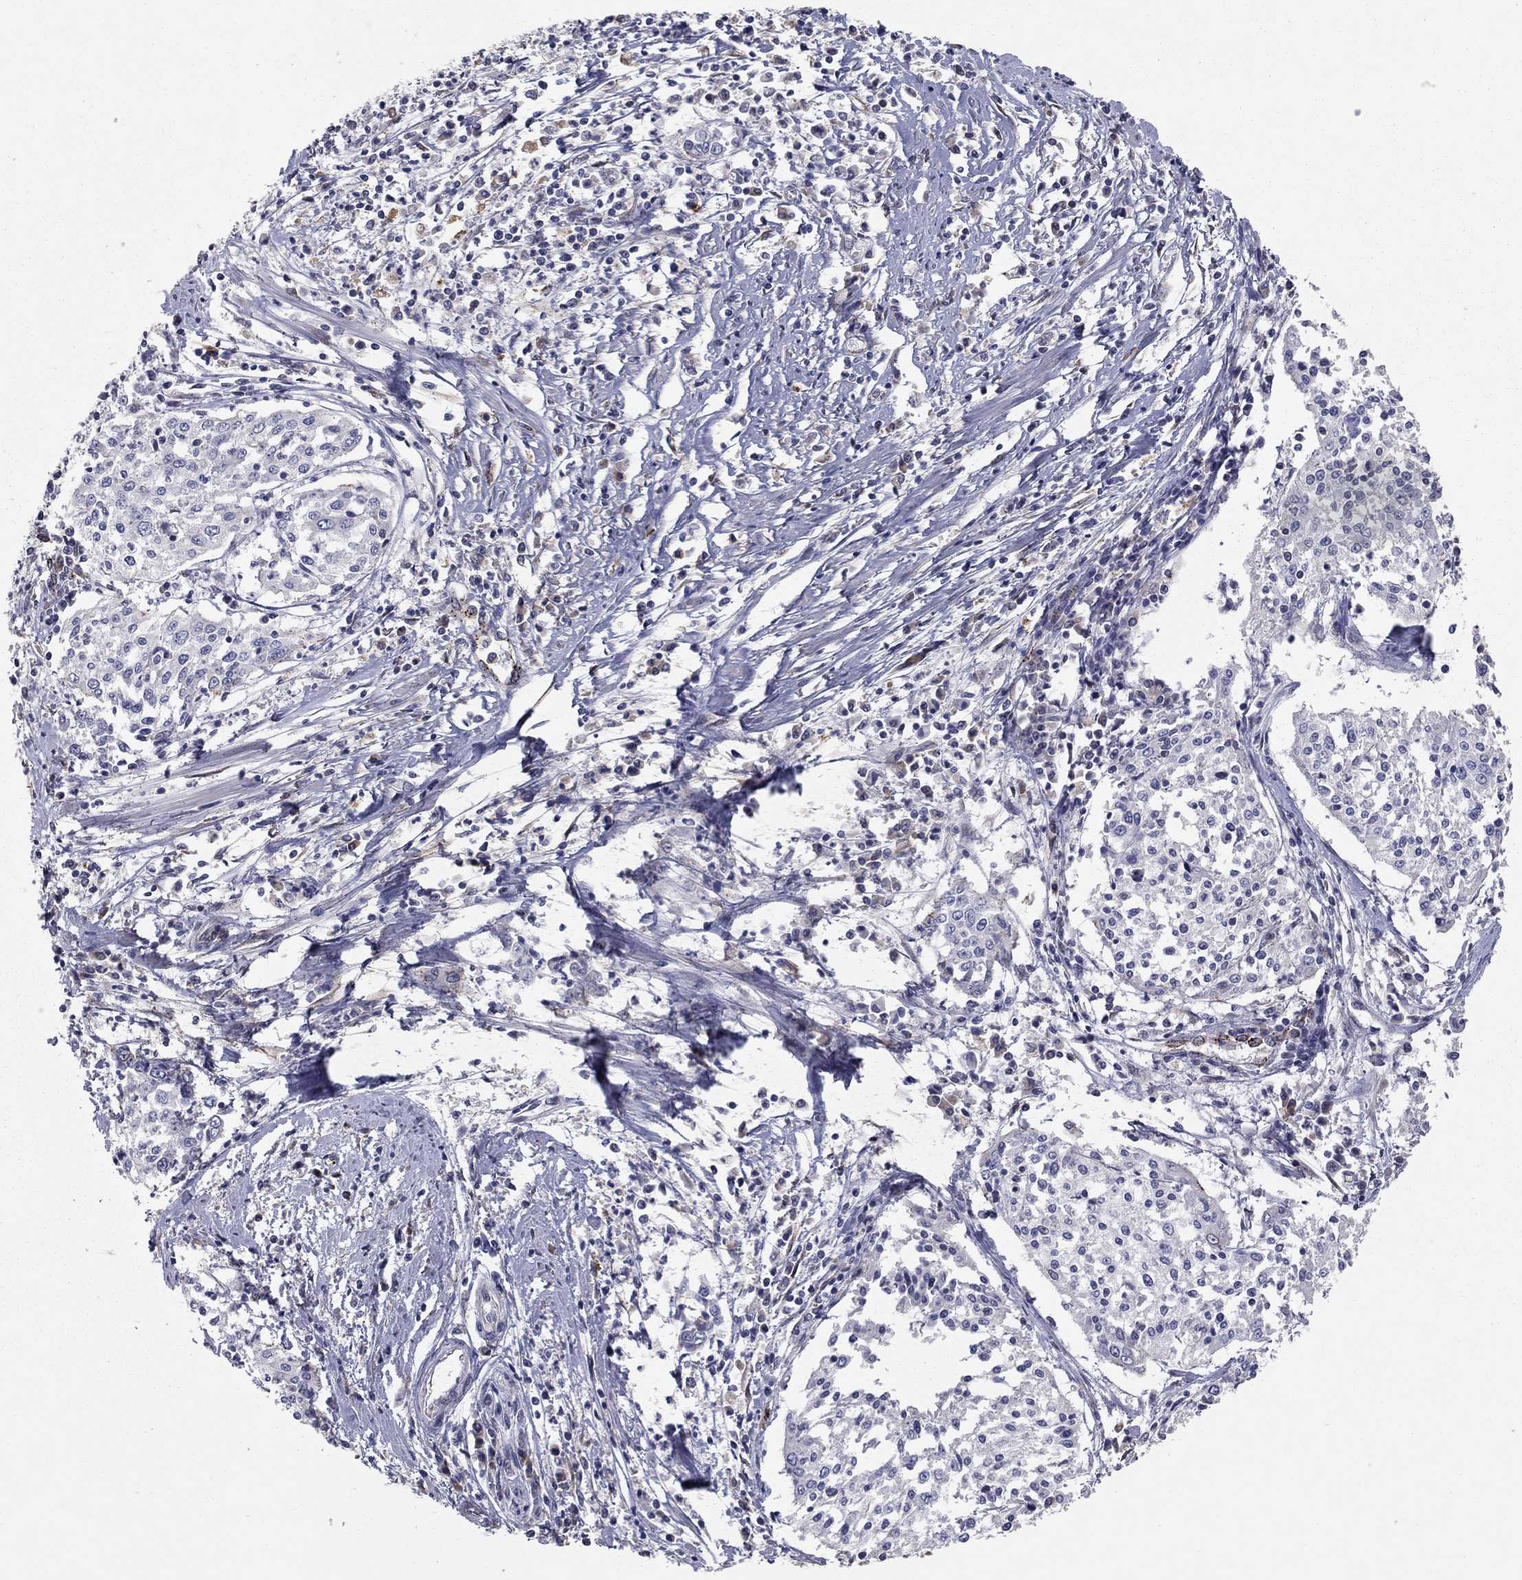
{"staining": {"intensity": "negative", "quantity": "none", "location": "none"}, "tissue": "cervical cancer", "cell_type": "Tumor cells", "image_type": "cancer", "snomed": [{"axis": "morphology", "description": "Squamous cell carcinoma, NOS"}, {"axis": "topography", "description": "Cervix"}], "caption": "A histopathology image of human cervical squamous cell carcinoma is negative for staining in tumor cells. (DAB (3,3'-diaminobenzidine) immunohistochemistry visualized using brightfield microscopy, high magnification).", "gene": "YIF1A", "patient": {"sex": "female", "age": 41}}